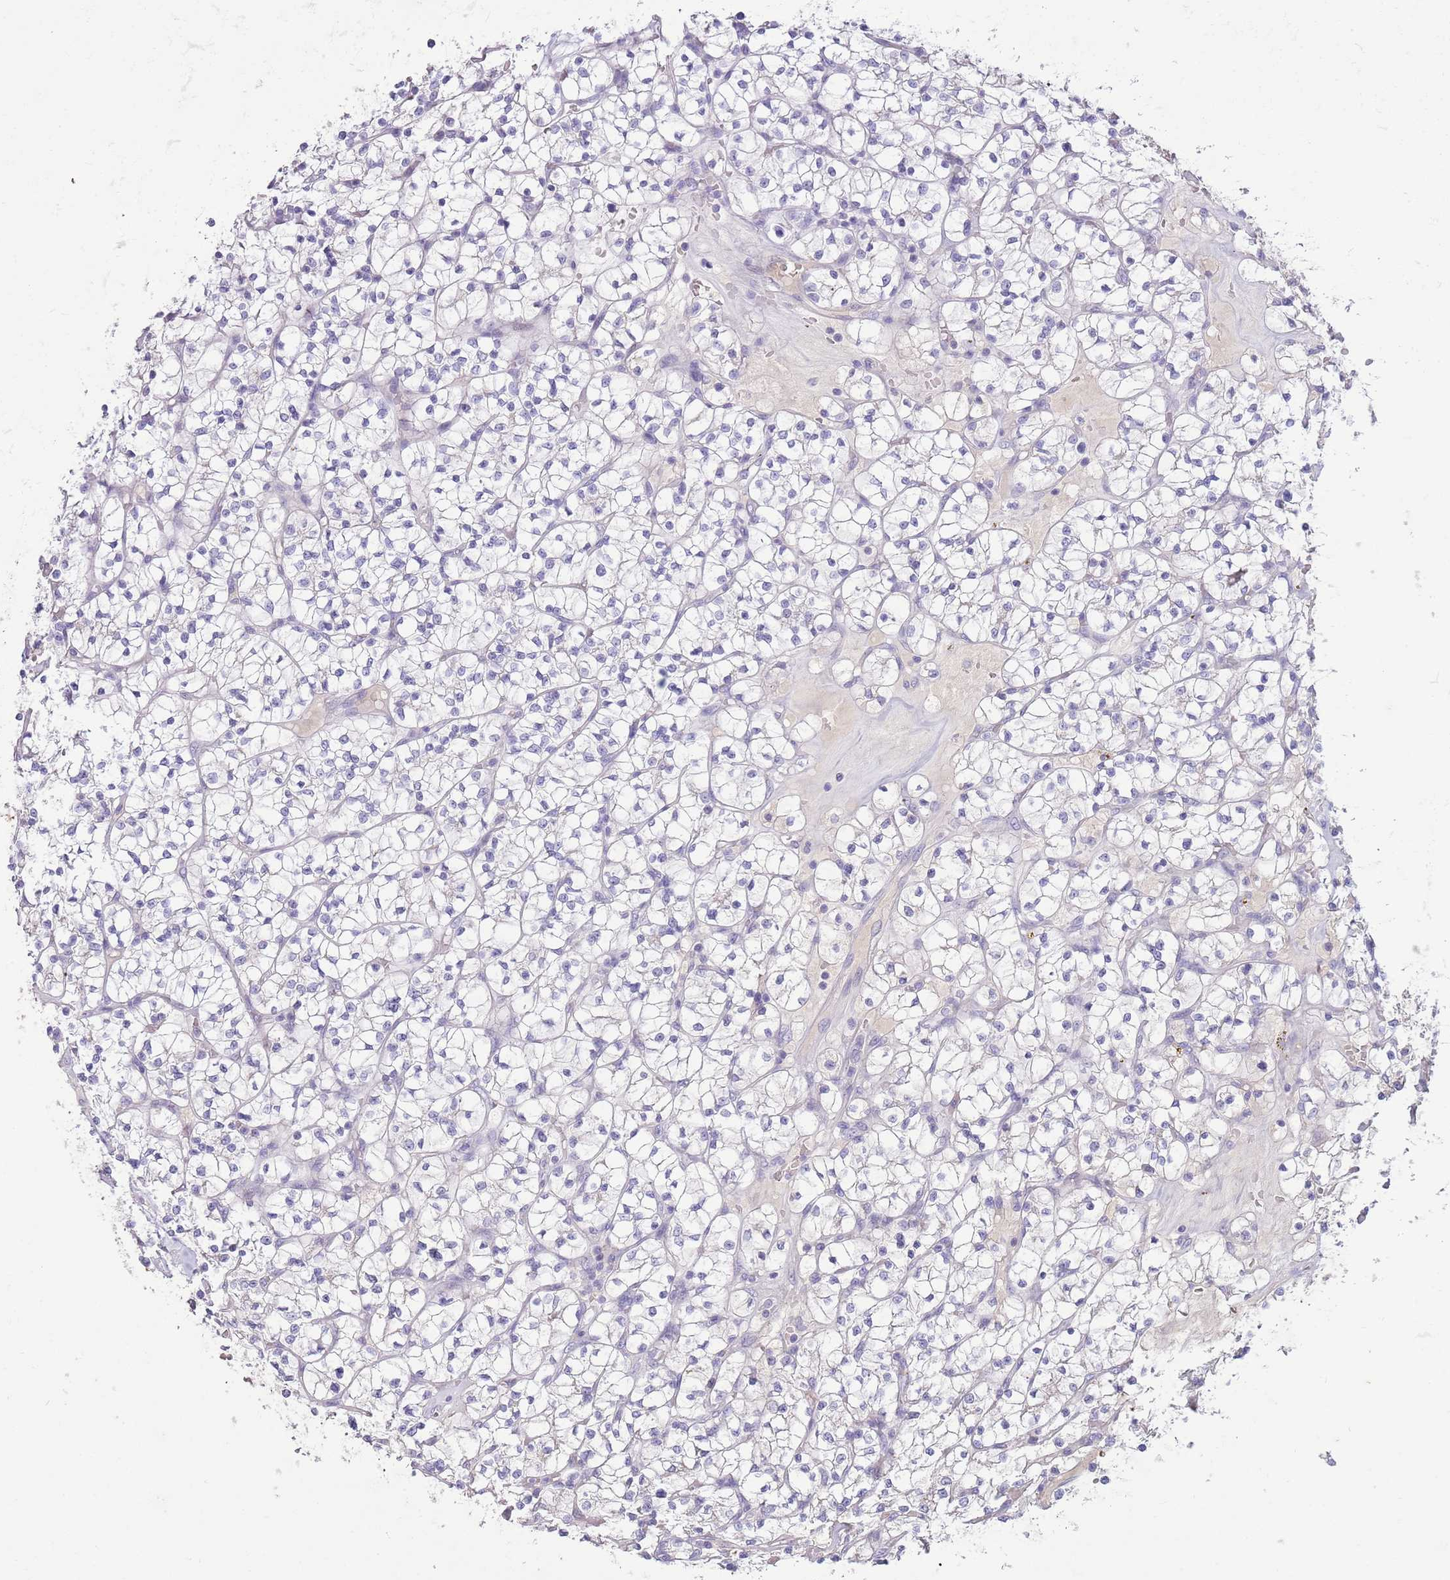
{"staining": {"intensity": "negative", "quantity": "none", "location": "none"}, "tissue": "renal cancer", "cell_type": "Tumor cells", "image_type": "cancer", "snomed": [{"axis": "morphology", "description": "Adenocarcinoma, NOS"}, {"axis": "topography", "description": "Kidney"}], "caption": "High power microscopy histopathology image of an IHC histopathology image of adenocarcinoma (renal), revealing no significant staining in tumor cells.", "gene": "TOX2", "patient": {"sex": "female", "age": 64}}